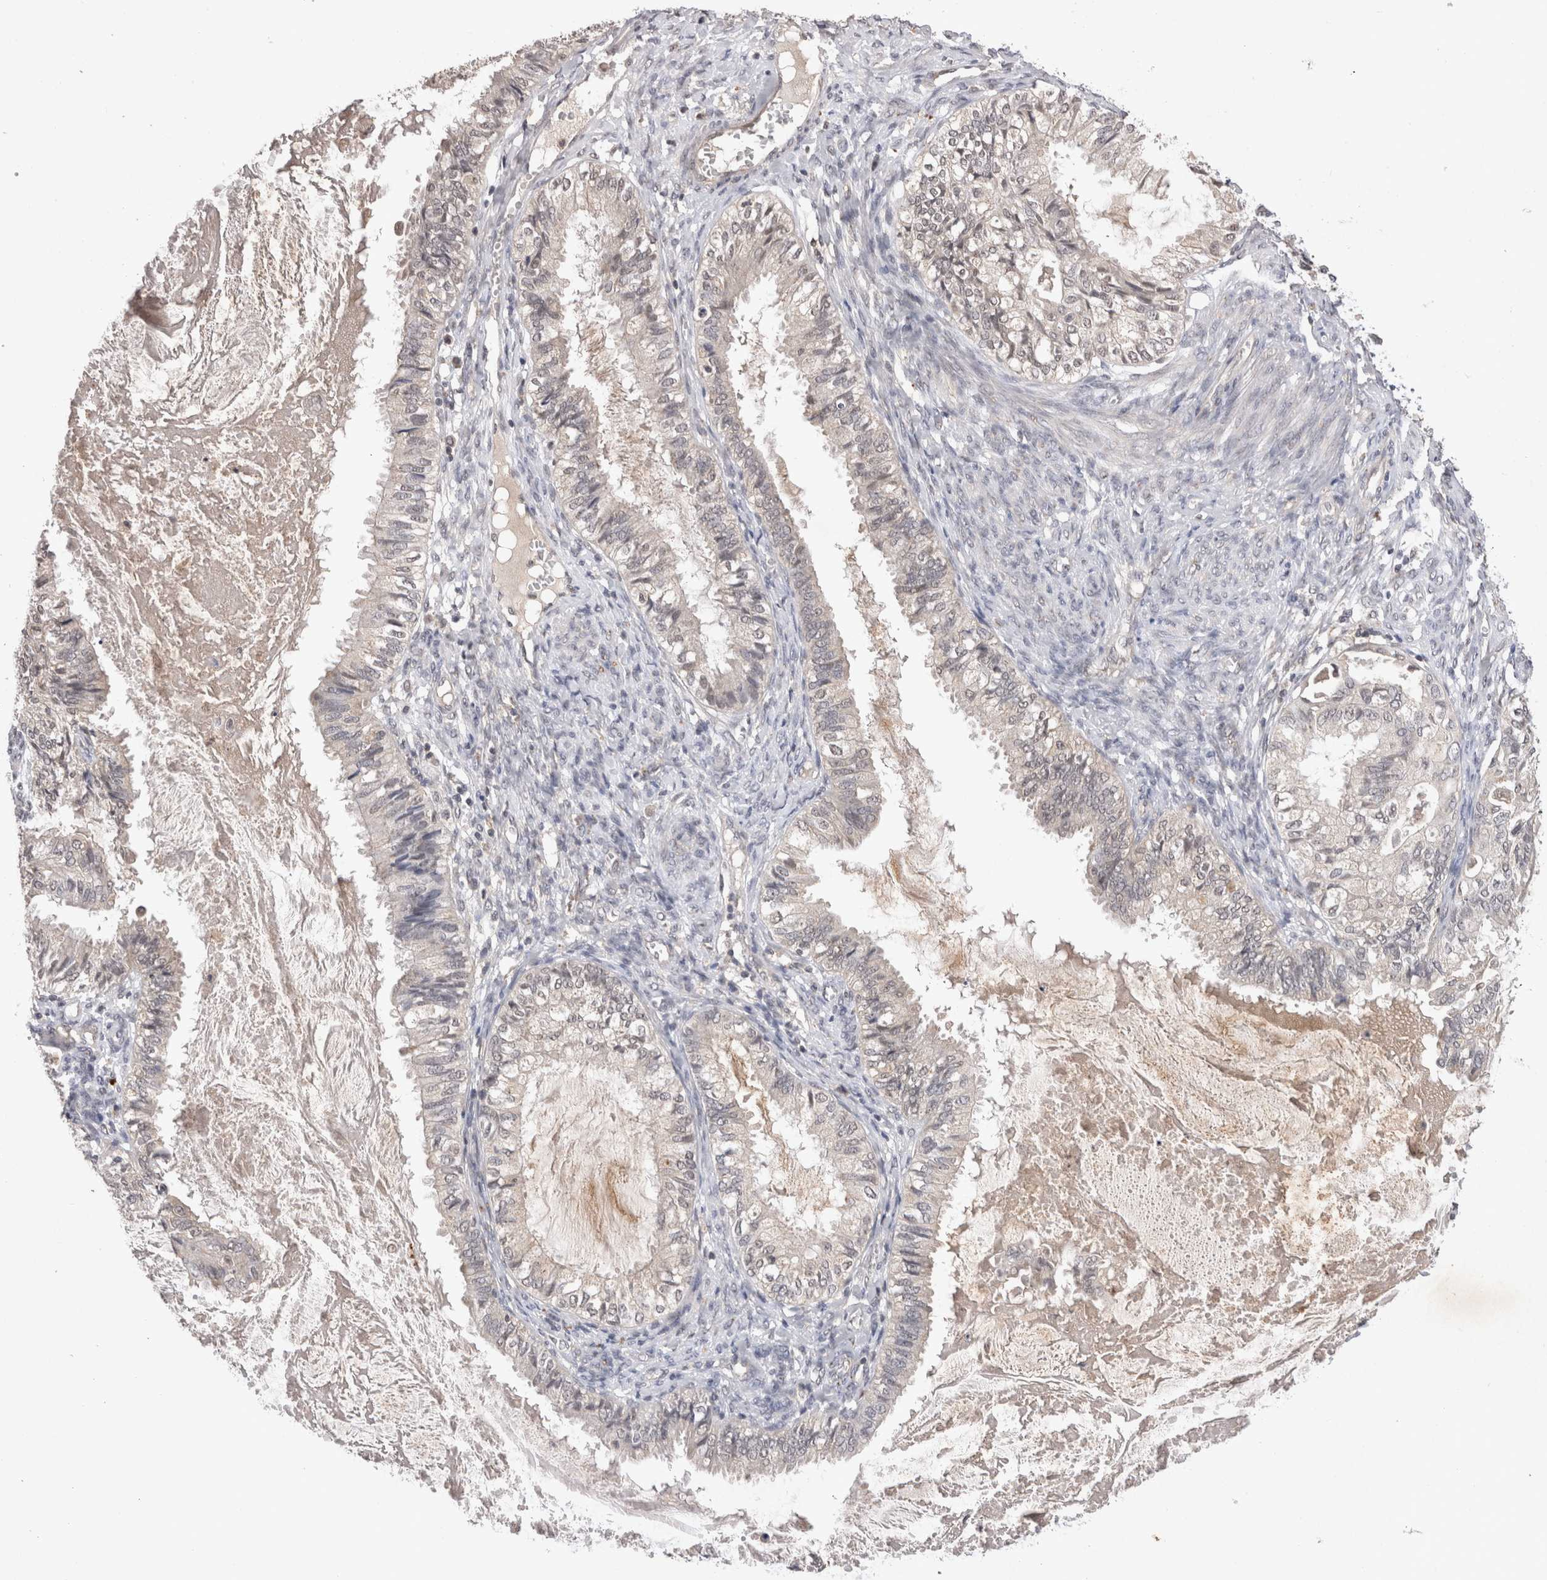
{"staining": {"intensity": "negative", "quantity": "none", "location": "none"}, "tissue": "cervical cancer", "cell_type": "Tumor cells", "image_type": "cancer", "snomed": [{"axis": "morphology", "description": "Normal tissue, NOS"}, {"axis": "morphology", "description": "Adenocarcinoma, NOS"}, {"axis": "topography", "description": "Cervix"}, {"axis": "topography", "description": "Endometrium"}], "caption": "Tumor cells show no significant staining in cervical cancer (adenocarcinoma).", "gene": "RASSF3", "patient": {"sex": "female", "age": 86}}